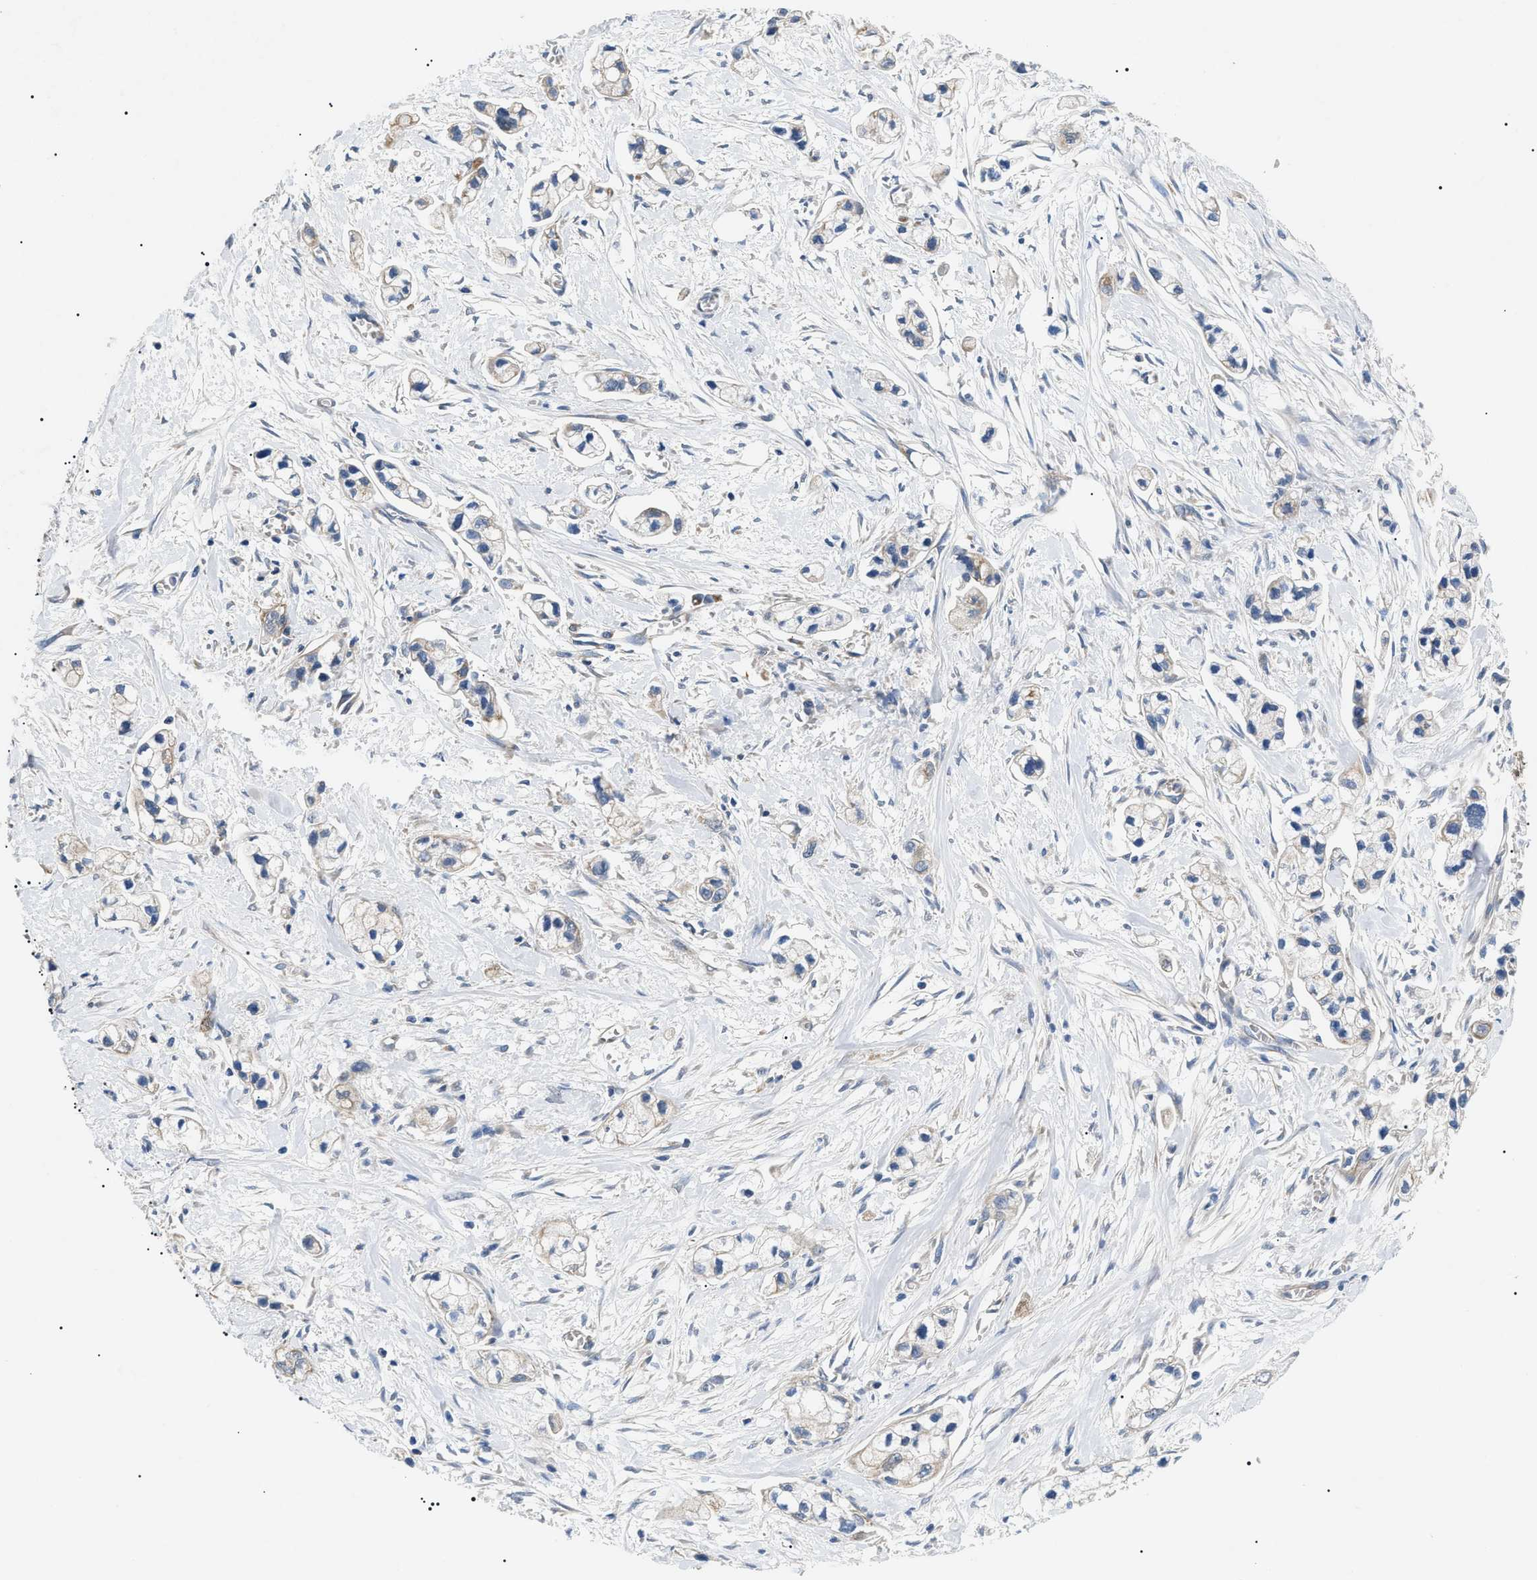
{"staining": {"intensity": "weak", "quantity": "25%-75%", "location": "cytoplasmic/membranous"}, "tissue": "pancreatic cancer", "cell_type": "Tumor cells", "image_type": "cancer", "snomed": [{"axis": "morphology", "description": "Adenocarcinoma, NOS"}, {"axis": "topography", "description": "Pancreas"}], "caption": "This is a micrograph of immunohistochemistry (IHC) staining of pancreatic cancer (adenocarcinoma), which shows weak staining in the cytoplasmic/membranous of tumor cells.", "gene": "TOMM6", "patient": {"sex": "male", "age": 74}}